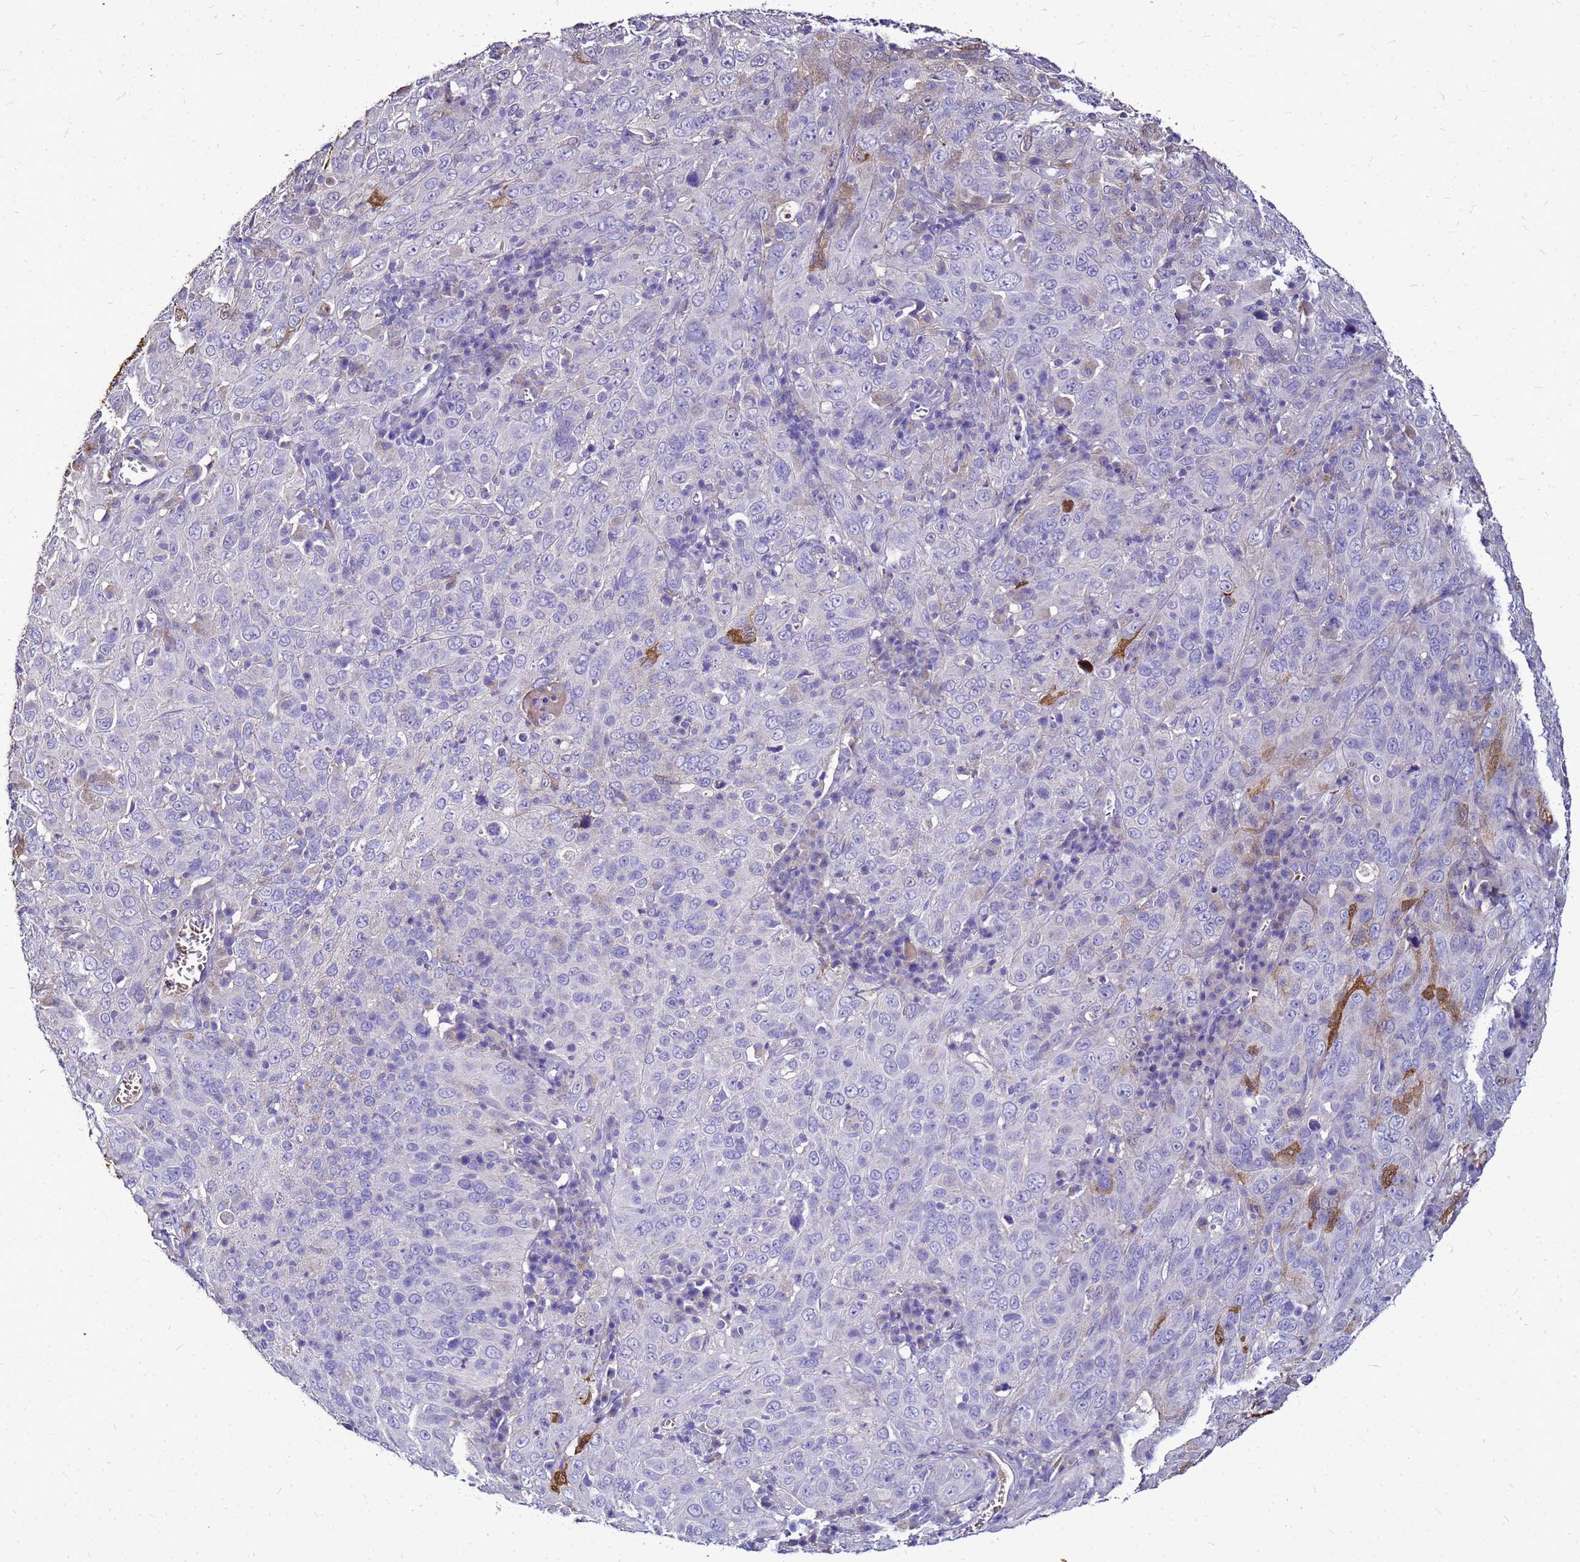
{"staining": {"intensity": "negative", "quantity": "none", "location": "none"}, "tissue": "cervical cancer", "cell_type": "Tumor cells", "image_type": "cancer", "snomed": [{"axis": "morphology", "description": "Squamous cell carcinoma, NOS"}, {"axis": "topography", "description": "Cervix"}], "caption": "Cervical squamous cell carcinoma was stained to show a protein in brown. There is no significant positivity in tumor cells. The staining was performed using DAB to visualize the protein expression in brown, while the nuclei were stained in blue with hematoxylin (Magnification: 20x).", "gene": "S100A2", "patient": {"sex": "female", "age": 46}}